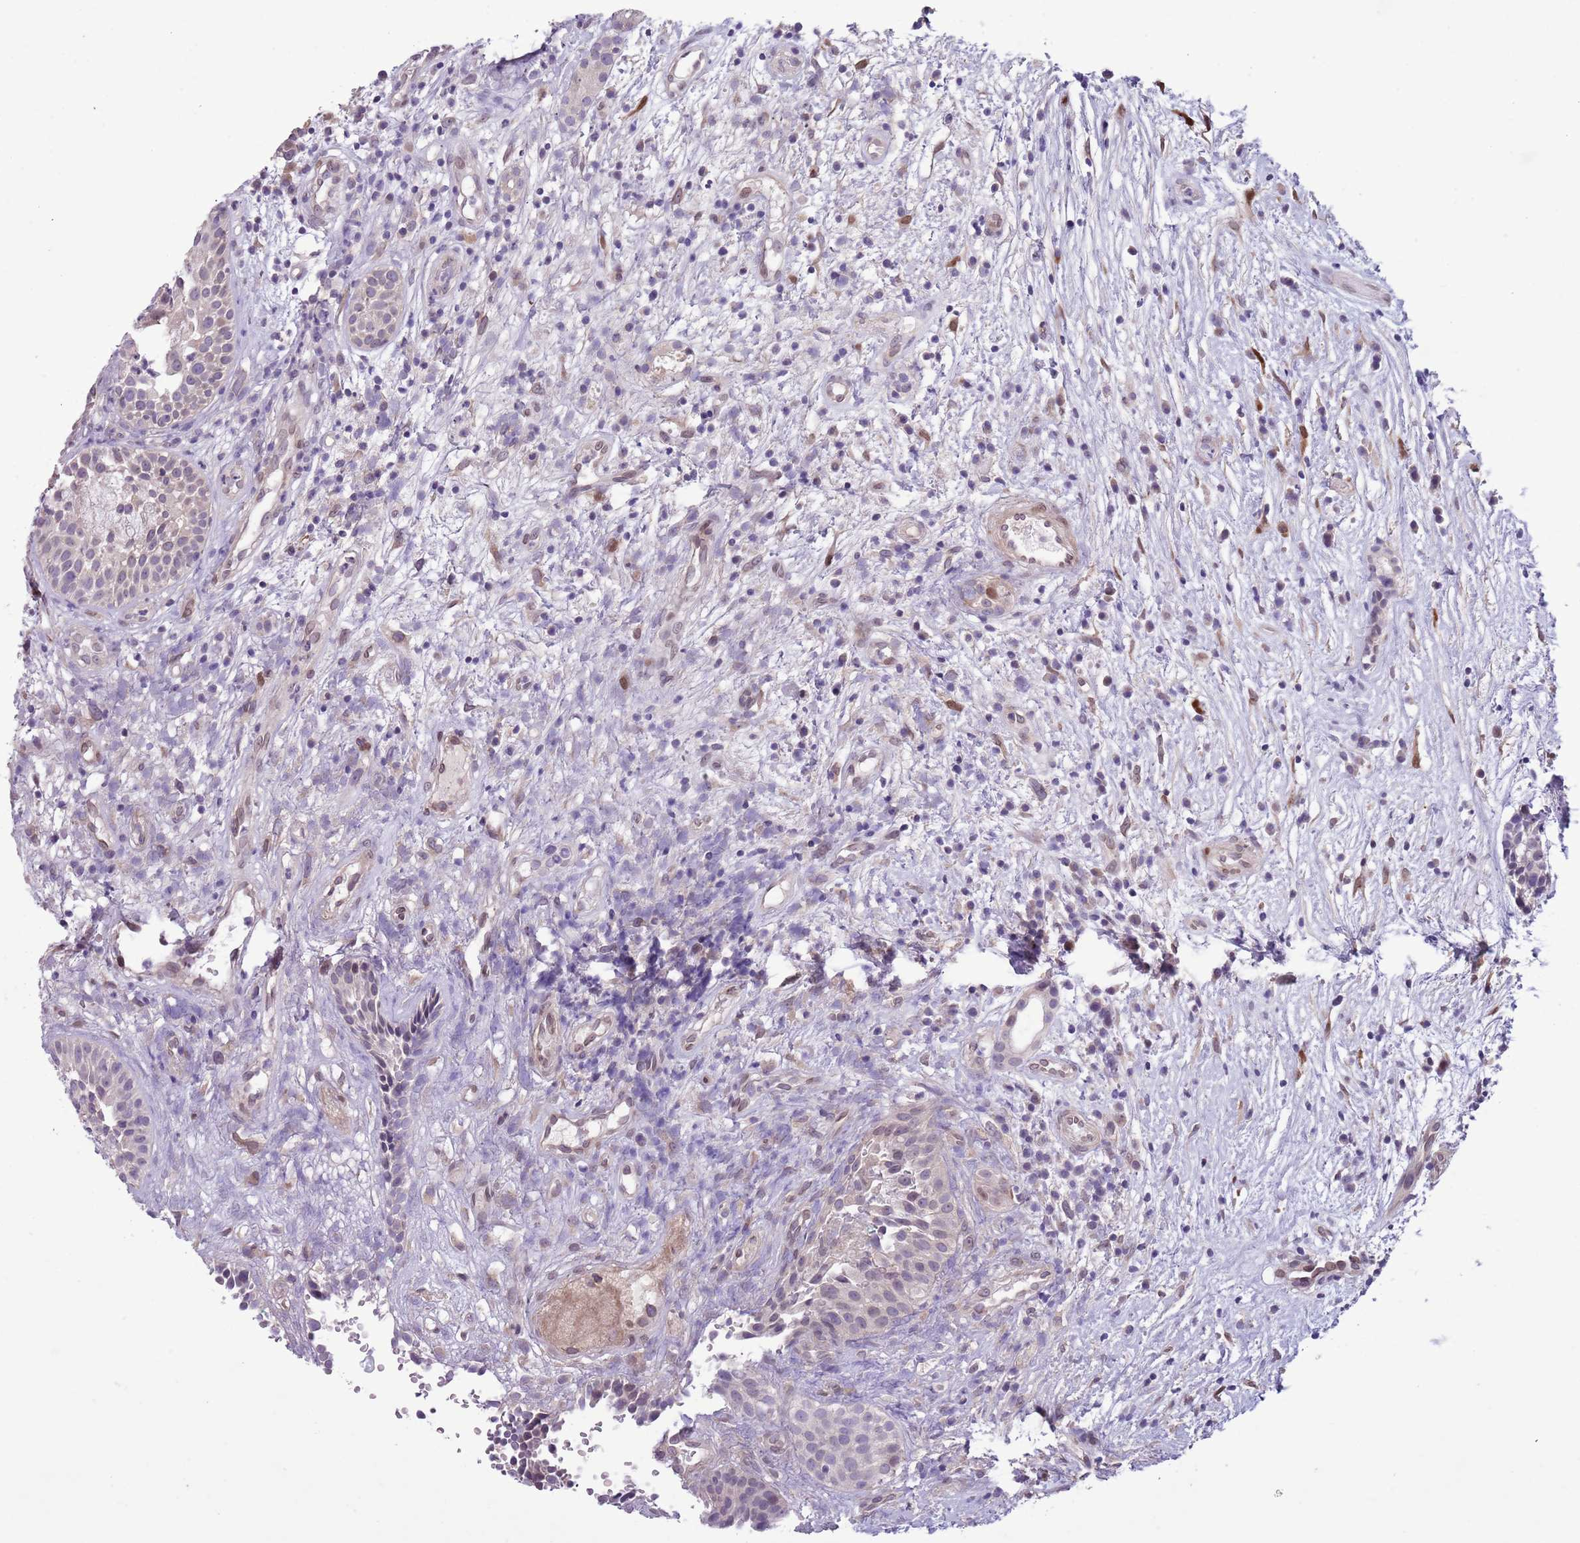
{"staining": {"intensity": "weak", "quantity": "<25%", "location": "nuclear"}, "tissue": "head and neck cancer", "cell_type": "Tumor cells", "image_type": "cancer", "snomed": [{"axis": "morphology", "description": "Adenocarcinoma, NOS"}, {"axis": "topography", "description": "Subcutis"}, {"axis": "topography", "description": "Head-Neck"}], "caption": "The immunohistochemistry micrograph has no significant expression in tumor cells of head and neck cancer (adenocarcinoma) tissue.", "gene": "CCND2", "patient": {"sex": "female", "age": 73}}